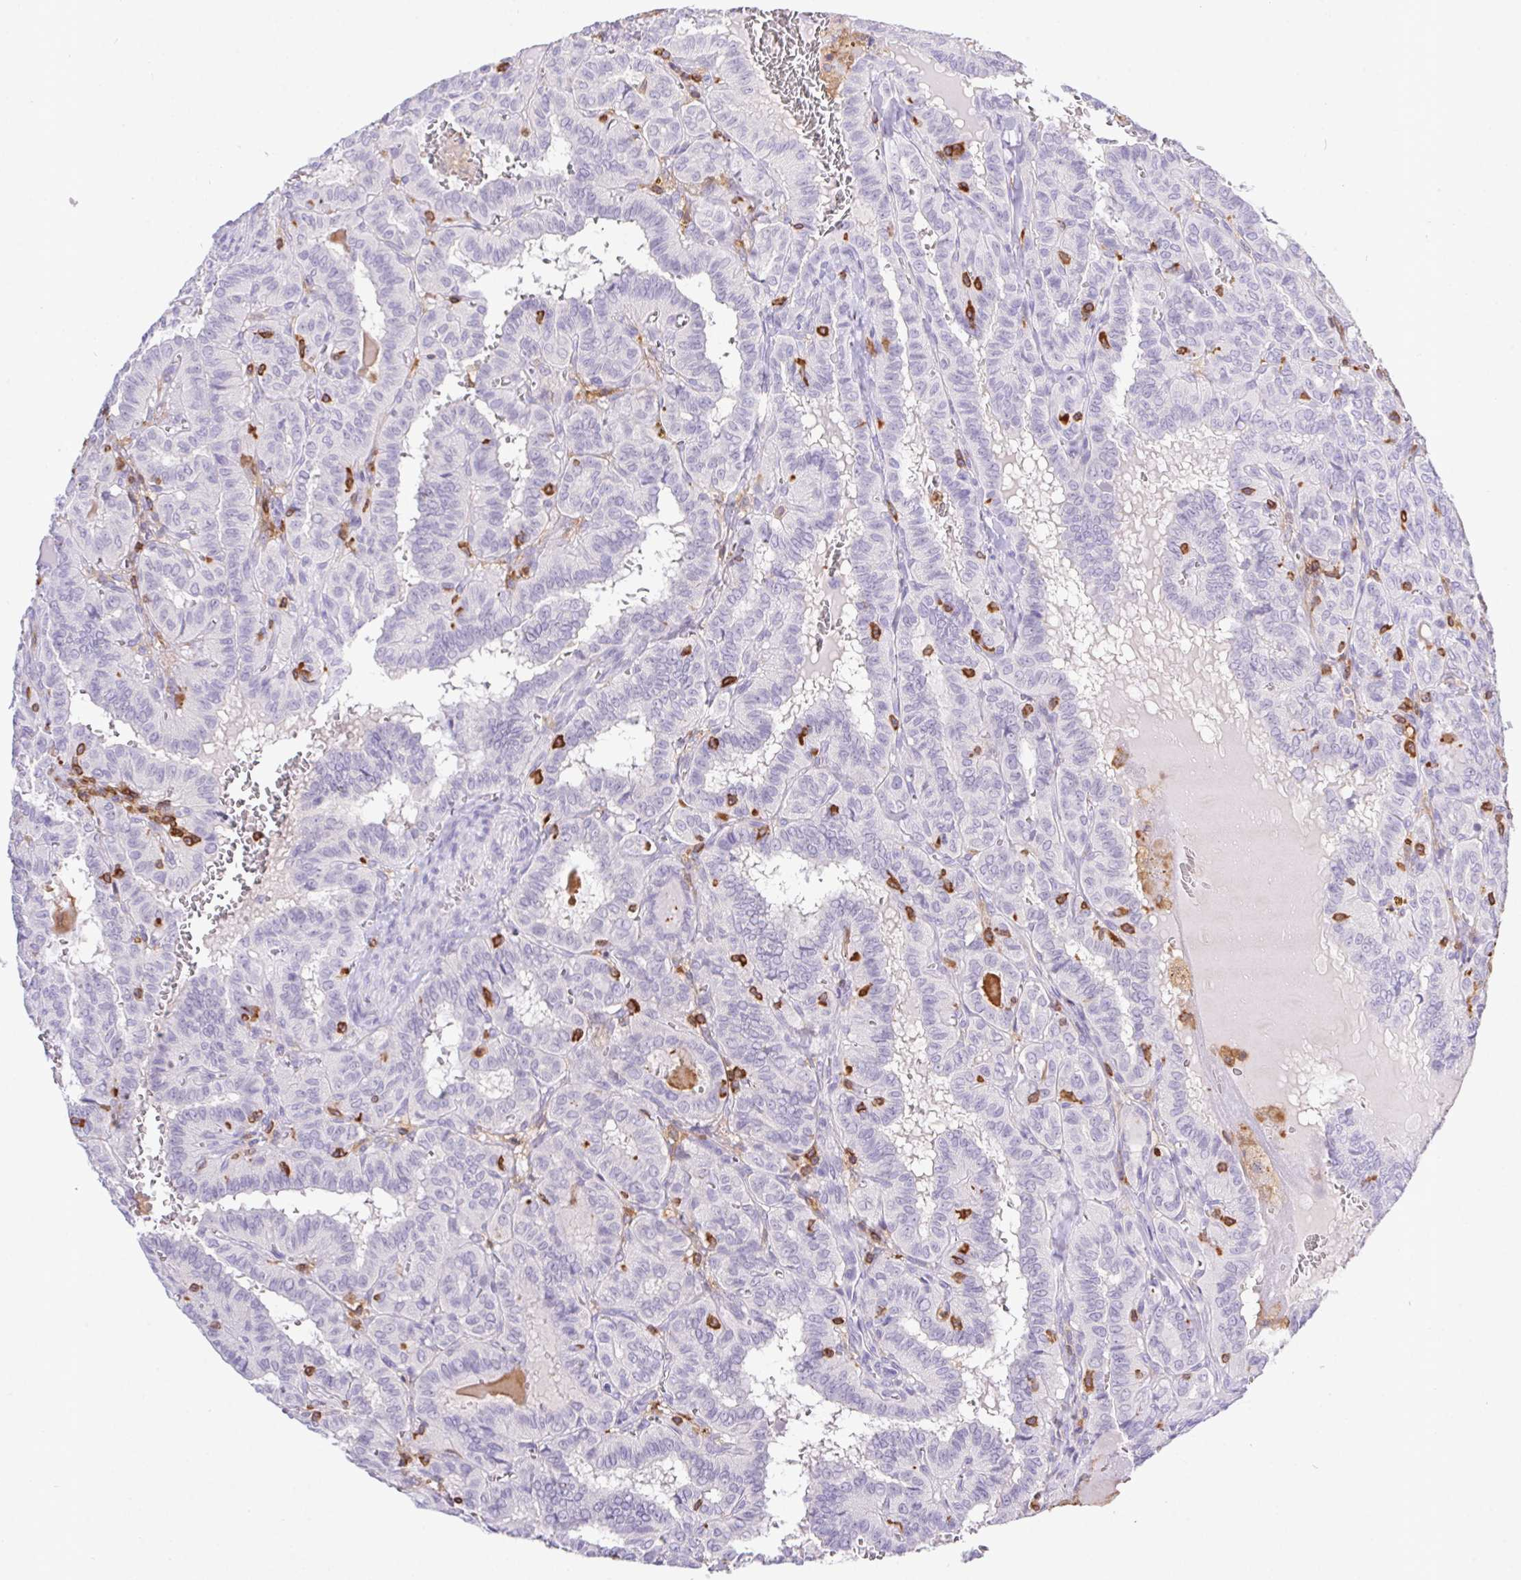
{"staining": {"intensity": "negative", "quantity": "none", "location": "none"}, "tissue": "thyroid cancer", "cell_type": "Tumor cells", "image_type": "cancer", "snomed": [{"axis": "morphology", "description": "Papillary adenocarcinoma, NOS"}, {"axis": "topography", "description": "Thyroid gland"}], "caption": "This is an IHC histopathology image of thyroid papillary adenocarcinoma. There is no staining in tumor cells.", "gene": "APBB1IP", "patient": {"sex": "female", "age": 21}}